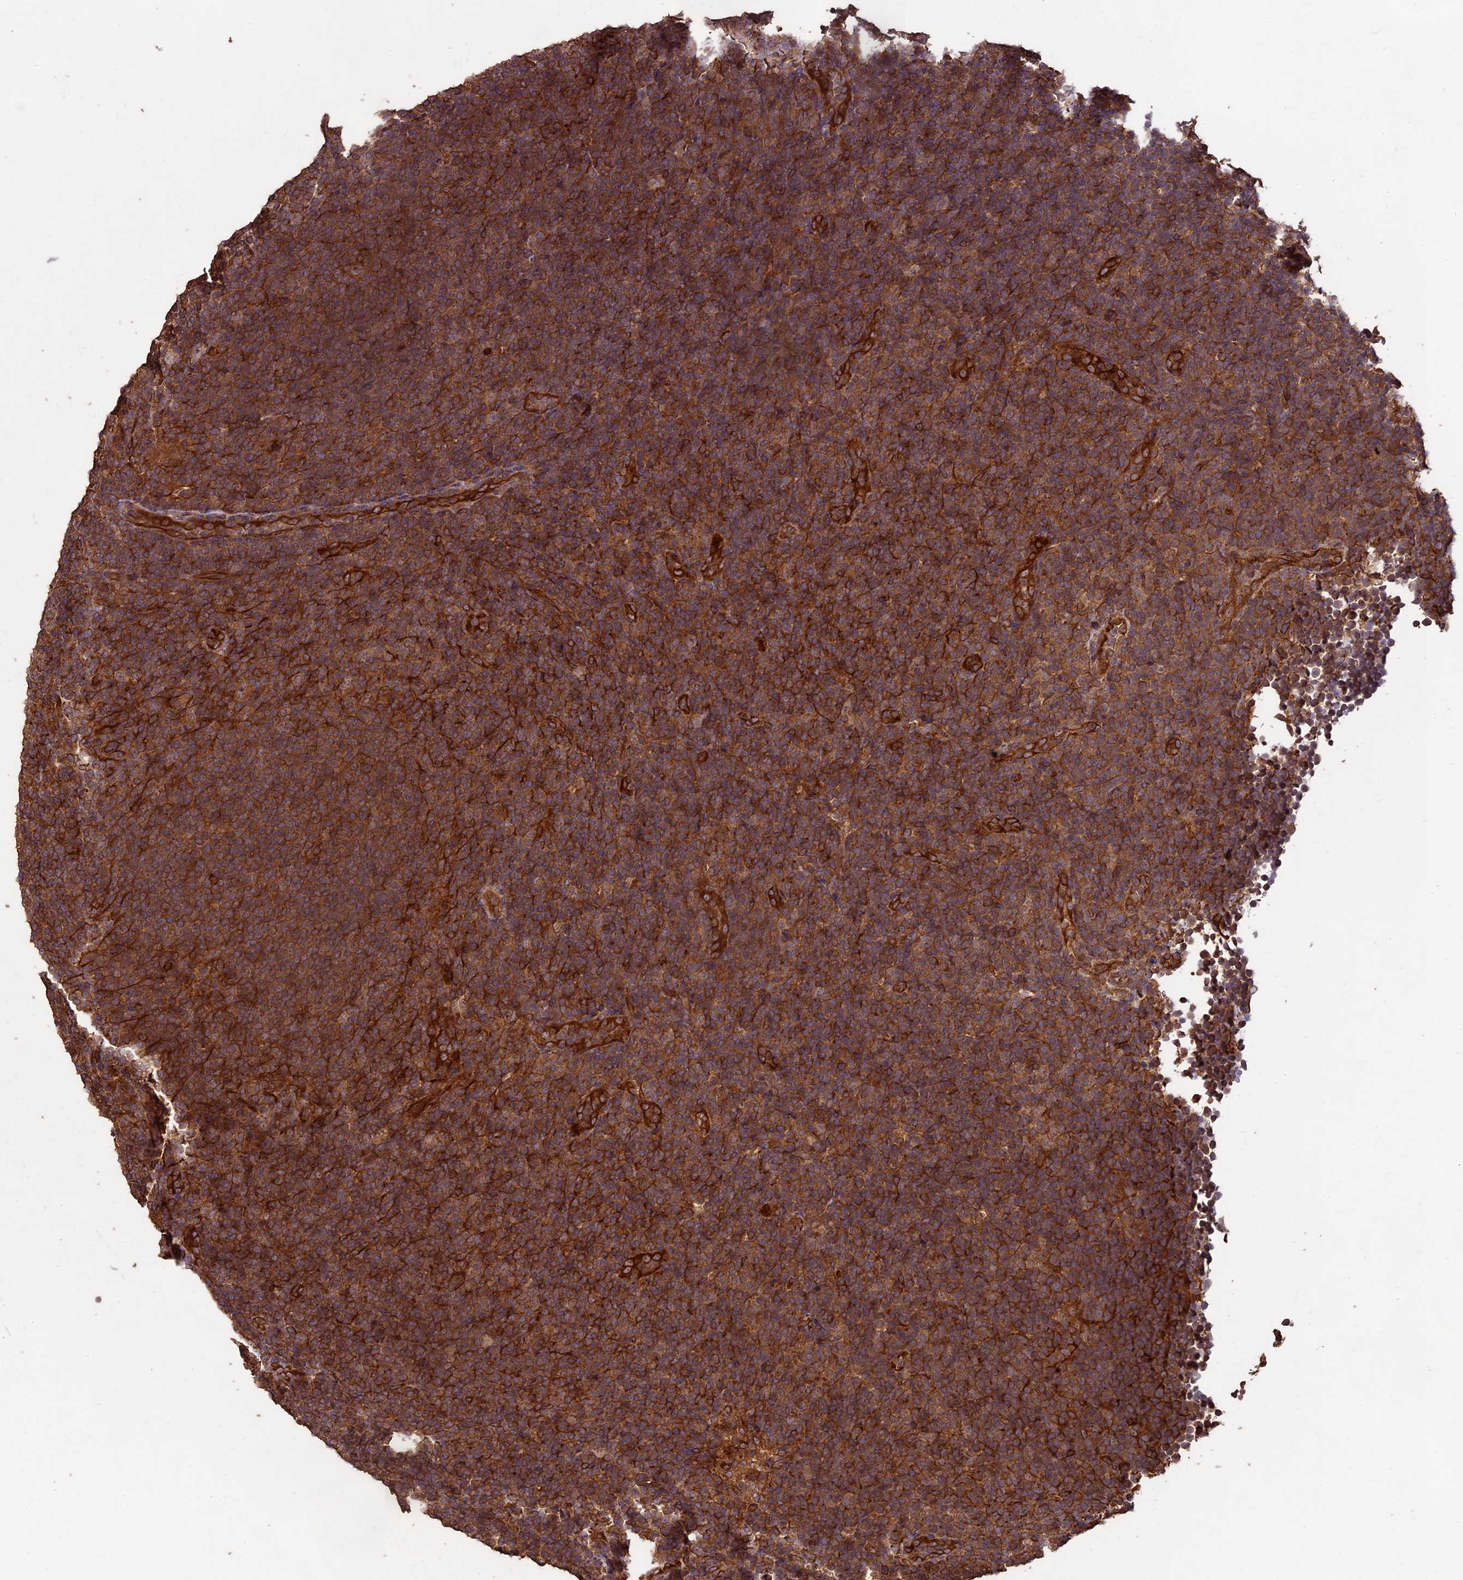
{"staining": {"intensity": "moderate", "quantity": ">75%", "location": "cytoplasmic/membranous"}, "tissue": "lymphoma", "cell_type": "Tumor cells", "image_type": "cancer", "snomed": [{"axis": "morphology", "description": "Hodgkin's disease, NOS"}, {"axis": "topography", "description": "Lymph node"}], "caption": "Immunohistochemistry (IHC) micrograph of human Hodgkin's disease stained for a protein (brown), which reveals medium levels of moderate cytoplasmic/membranous staining in about >75% of tumor cells.", "gene": "TTLL10", "patient": {"sex": "female", "age": 57}}